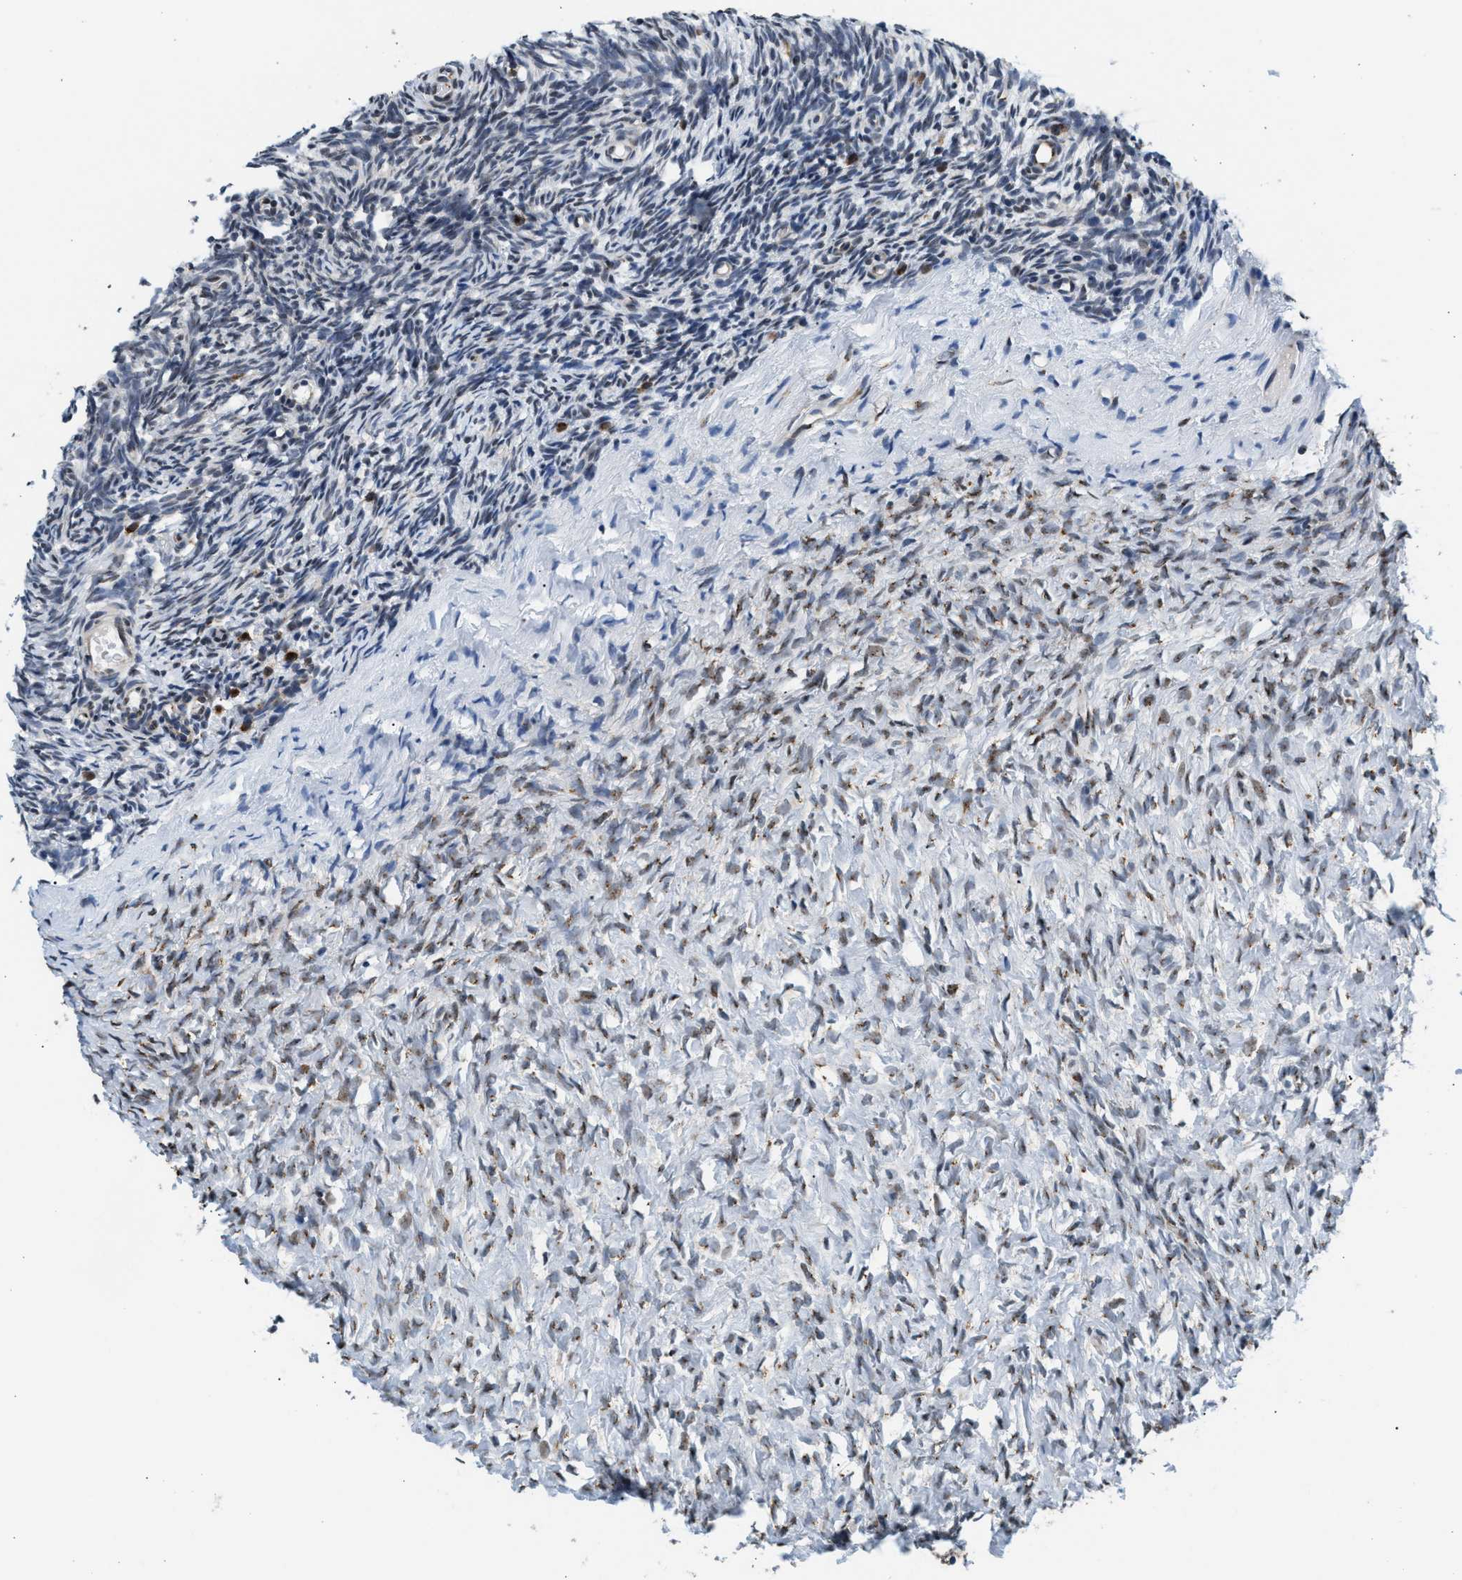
{"staining": {"intensity": "negative", "quantity": "none", "location": "none"}, "tissue": "ovary", "cell_type": "Follicle cells", "image_type": "normal", "snomed": [{"axis": "morphology", "description": "Normal tissue, NOS"}, {"axis": "topography", "description": "Ovary"}], "caption": "Immunohistochemistry photomicrograph of normal ovary: ovary stained with DAB reveals no significant protein staining in follicle cells.", "gene": "KCNMB2", "patient": {"sex": "female", "age": 35}}